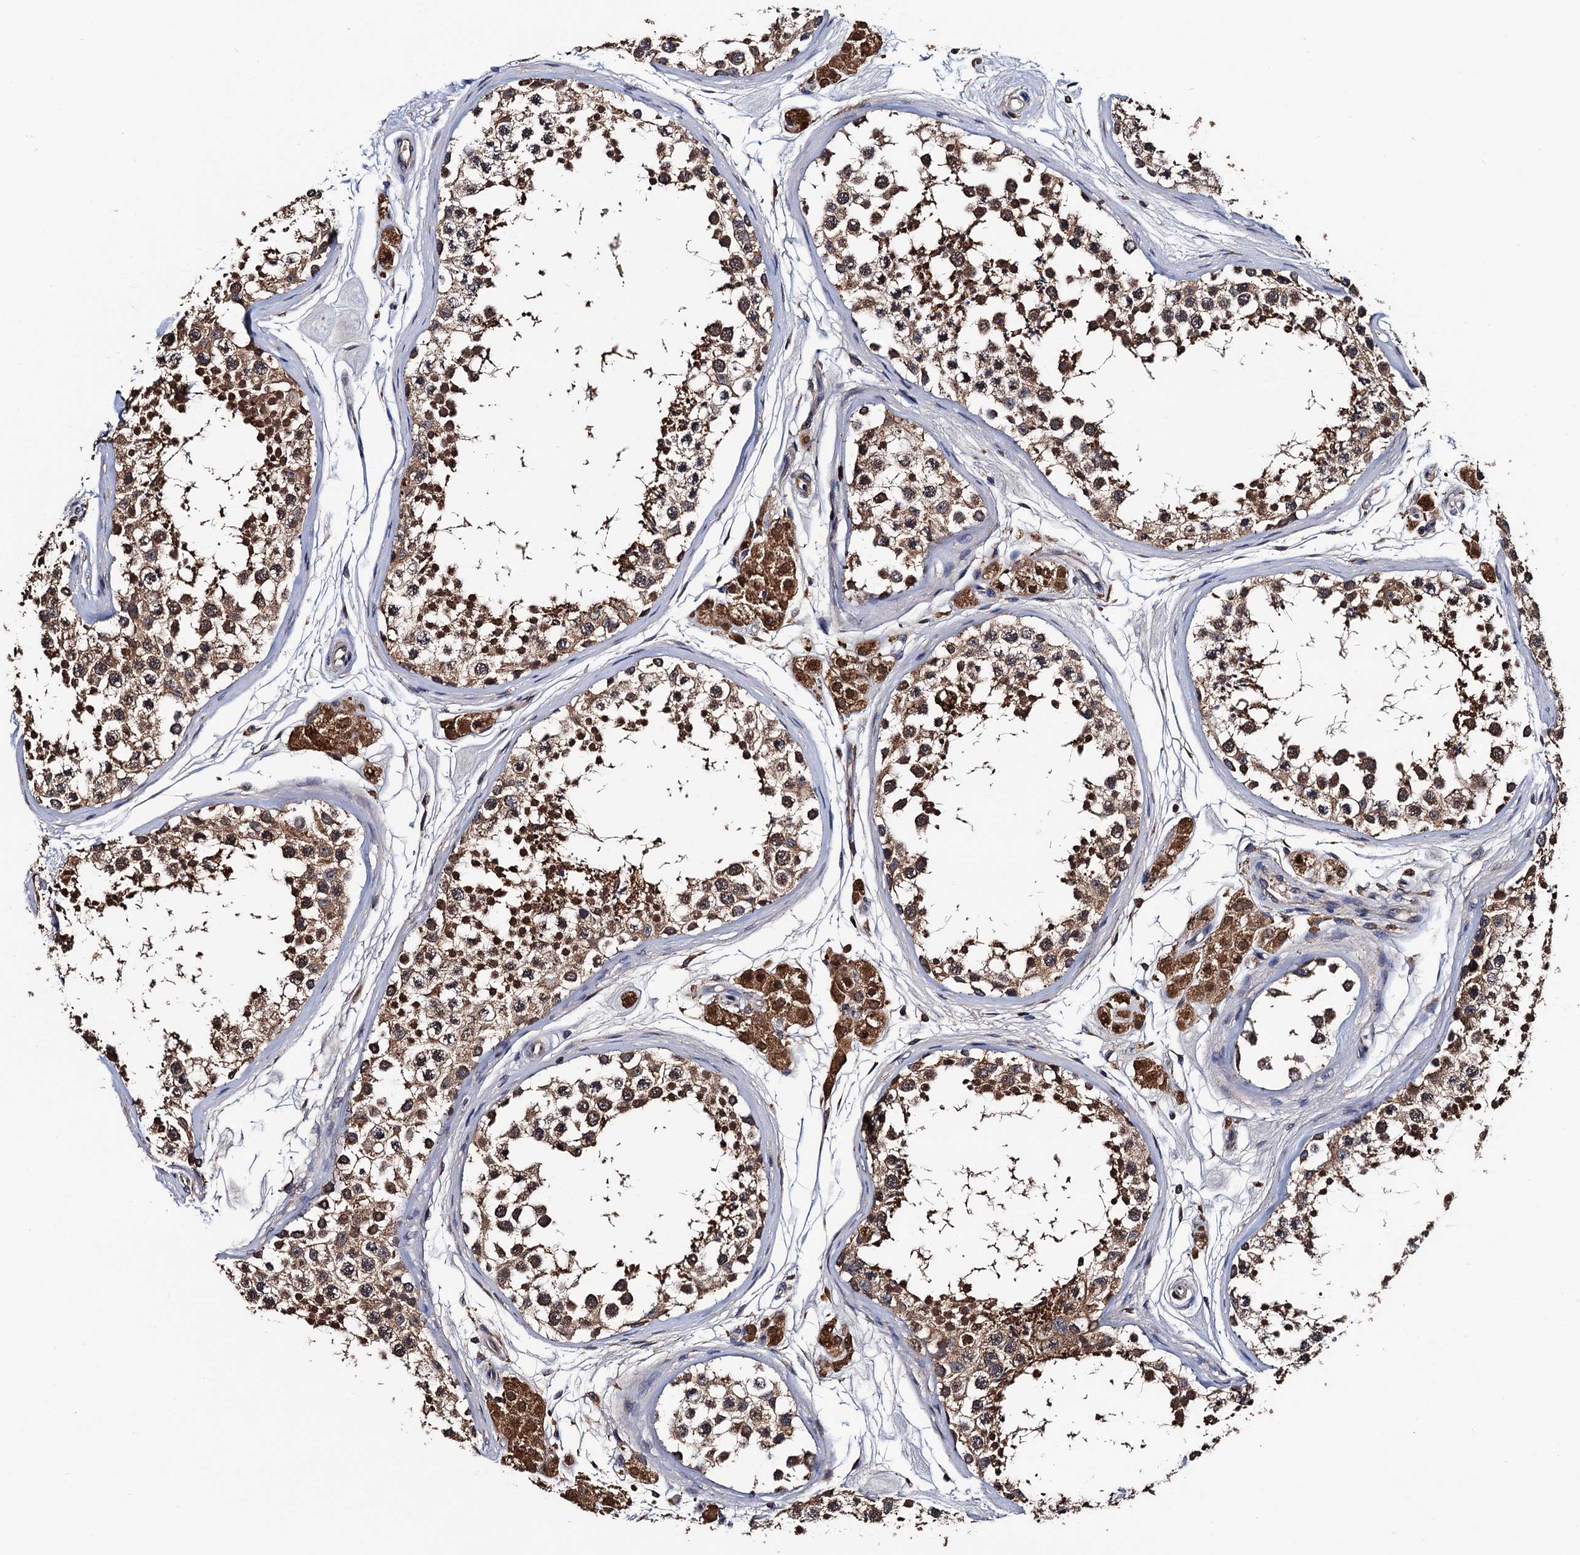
{"staining": {"intensity": "moderate", "quantity": ">75%", "location": "cytoplasmic/membranous"}, "tissue": "testis", "cell_type": "Cells in seminiferous ducts", "image_type": "normal", "snomed": [{"axis": "morphology", "description": "Normal tissue, NOS"}, {"axis": "topography", "description": "Testis"}], "caption": "Immunohistochemistry (IHC) staining of unremarkable testis, which reveals medium levels of moderate cytoplasmic/membranous expression in about >75% of cells in seminiferous ducts indicating moderate cytoplasmic/membranous protein expression. The staining was performed using DAB (brown) for protein detection and nuclei were counterstained in hematoxylin (blue).", "gene": "RGS11", "patient": {"sex": "male", "age": 56}}